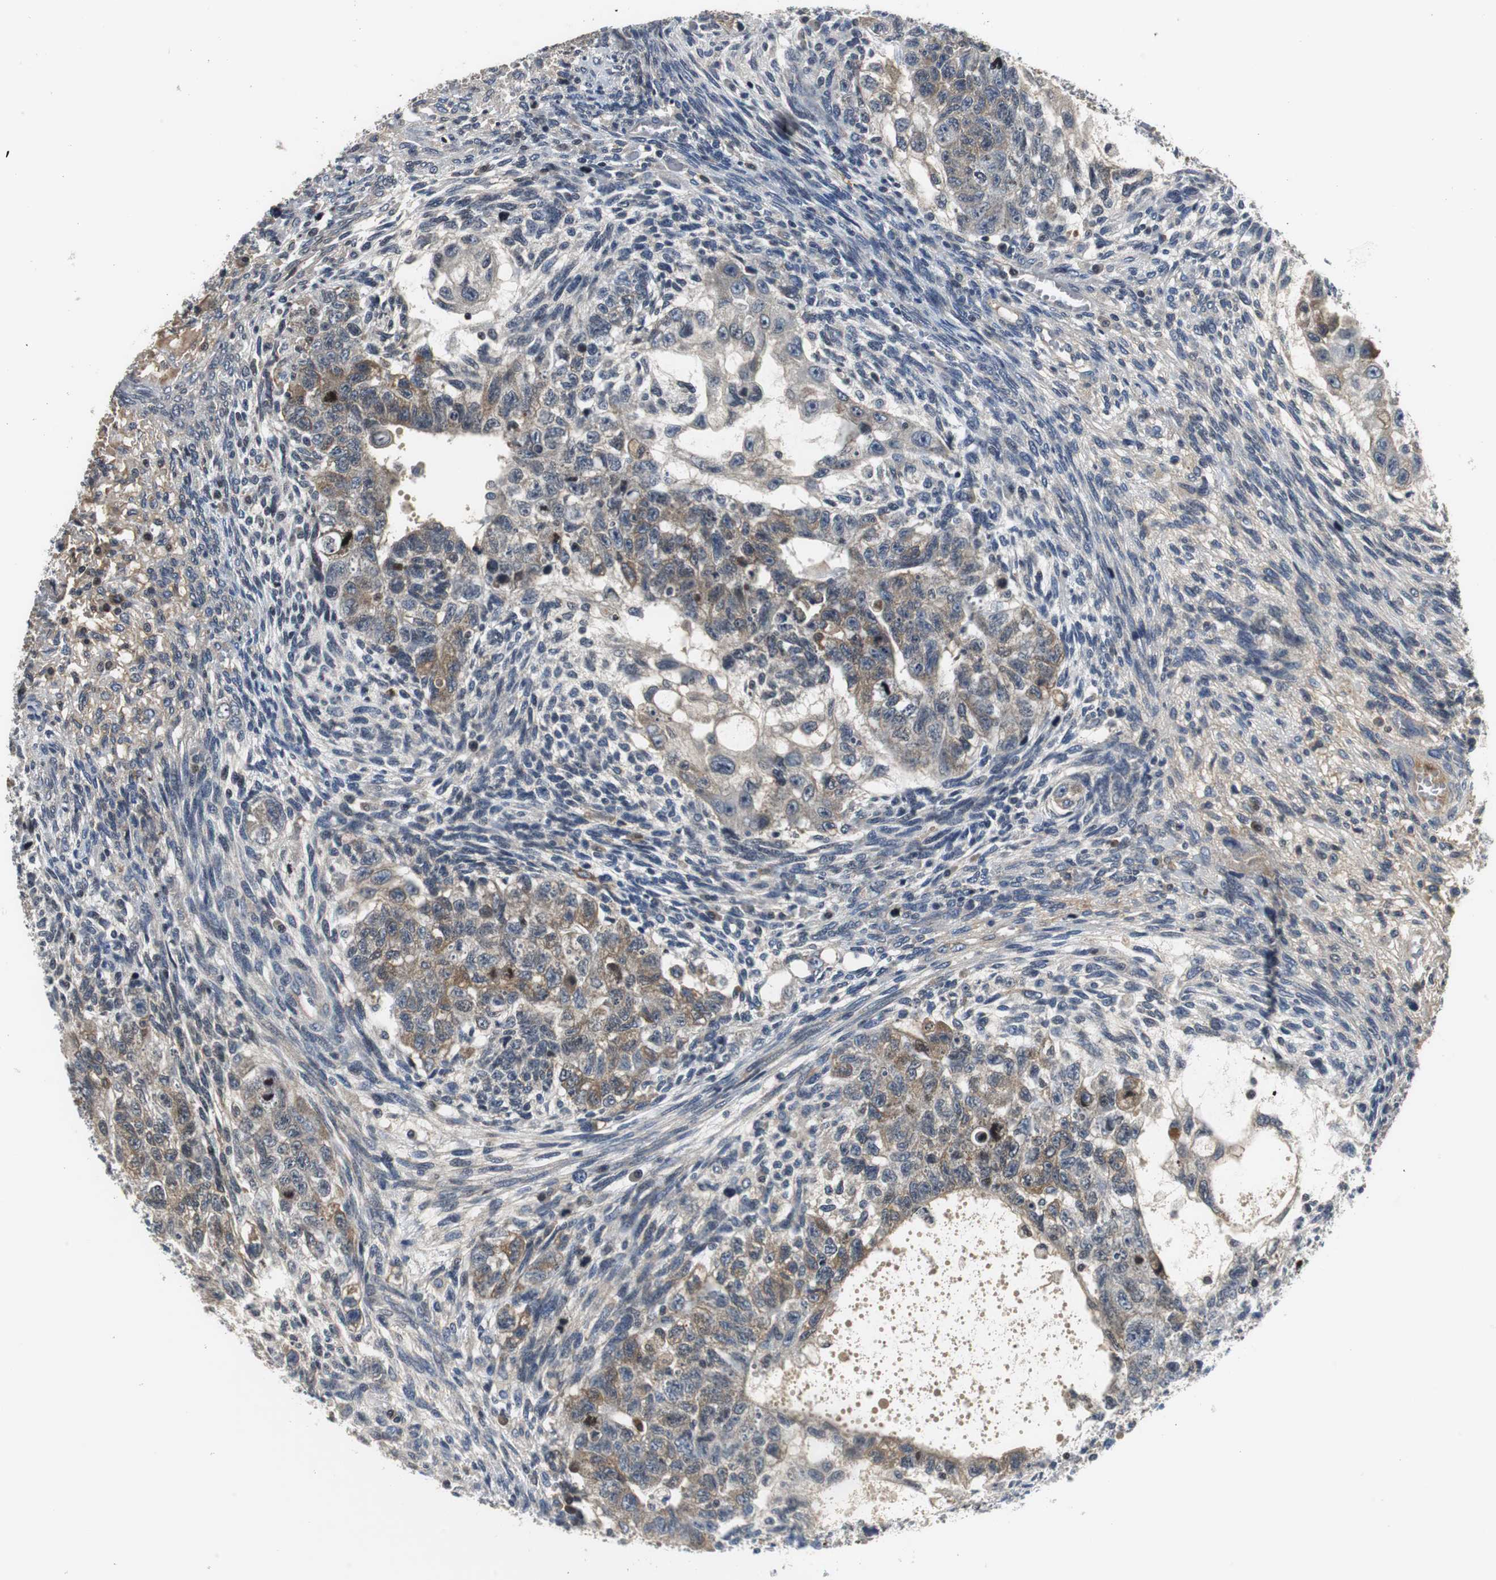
{"staining": {"intensity": "weak", "quantity": "25%-75%", "location": "cytoplasmic/membranous,nuclear"}, "tissue": "testis cancer", "cell_type": "Tumor cells", "image_type": "cancer", "snomed": [{"axis": "morphology", "description": "Normal tissue, NOS"}, {"axis": "morphology", "description": "Carcinoma, Embryonal, NOS"}, {"axis": "topography", "description": "Testis"}], "caption": "Embryonal carcinoma (testis) tissue reveals weak cytoplasmic/membranous and nuclear staining in approximately 25%-75% of tumor cells, visualized by immunohistochemistry. (DAB = brown stain, brightfield microscopy at high magnification).", "gene": "ORM1", "patient": {"sex": "male", "age": 36}}